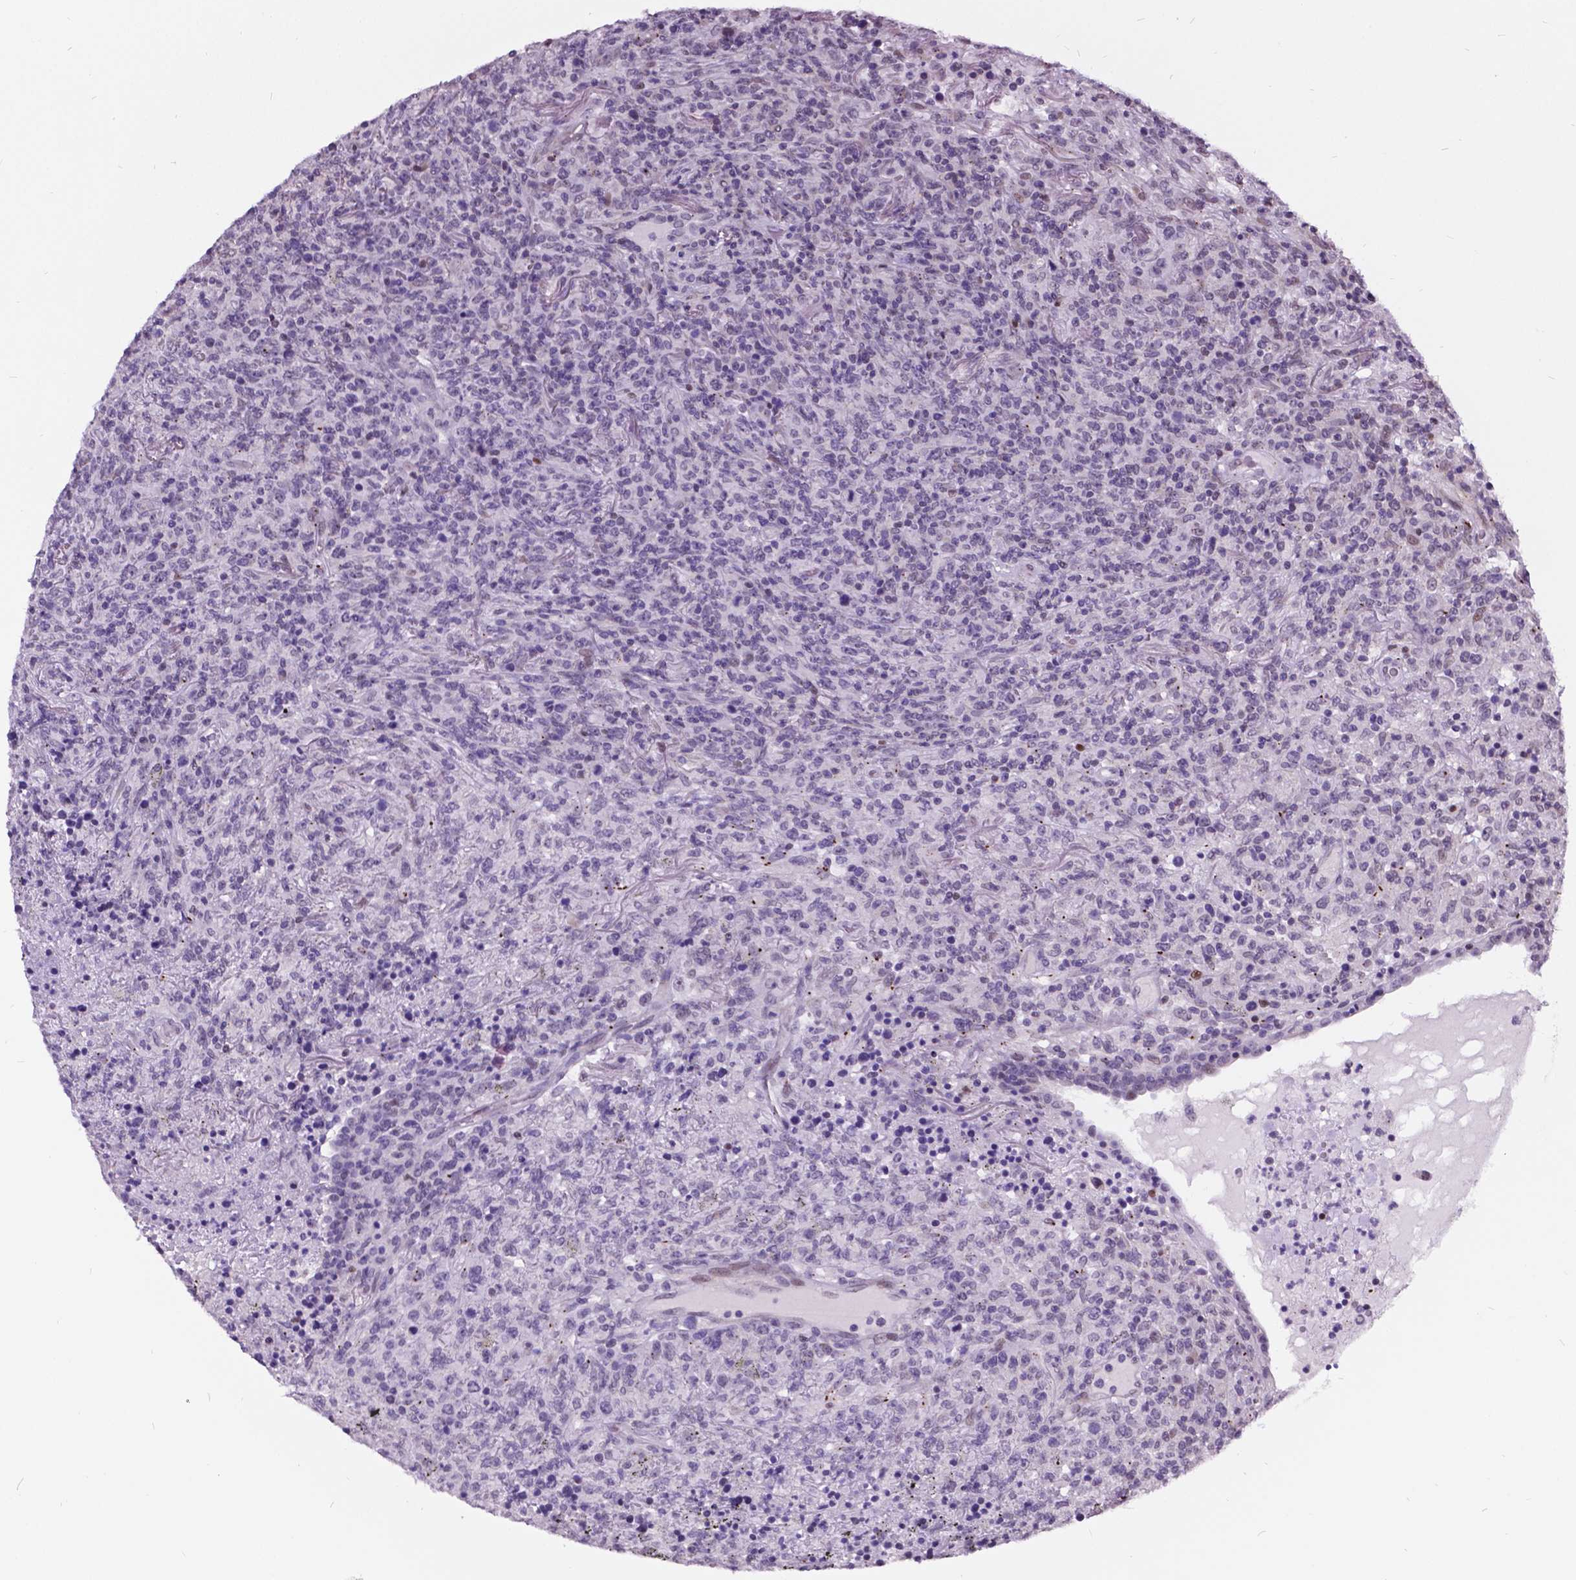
{"staining": {"intensity": "negative", "quantity": "none", "location": "none"}, "tissue": "lymphoma", "cell_type": "Tumor cells", "image_type": "cancer", "snomed": [{"axis": "morphology", "description": "Malignant lymphoma, non-Hodgkin's type, High grade"}, {"axis": "topography", "description": "Lung"}], "caption": "IHC photomicrograph of neoplastic tissue: human lymphoma stained with DAB reveals no significant protein positivity in tumor cells. (Immunohistochemistry, brightfield microscopy, high magnification).", "gene": "DPF3", "patient": {"sex": "male", "age": 79}}